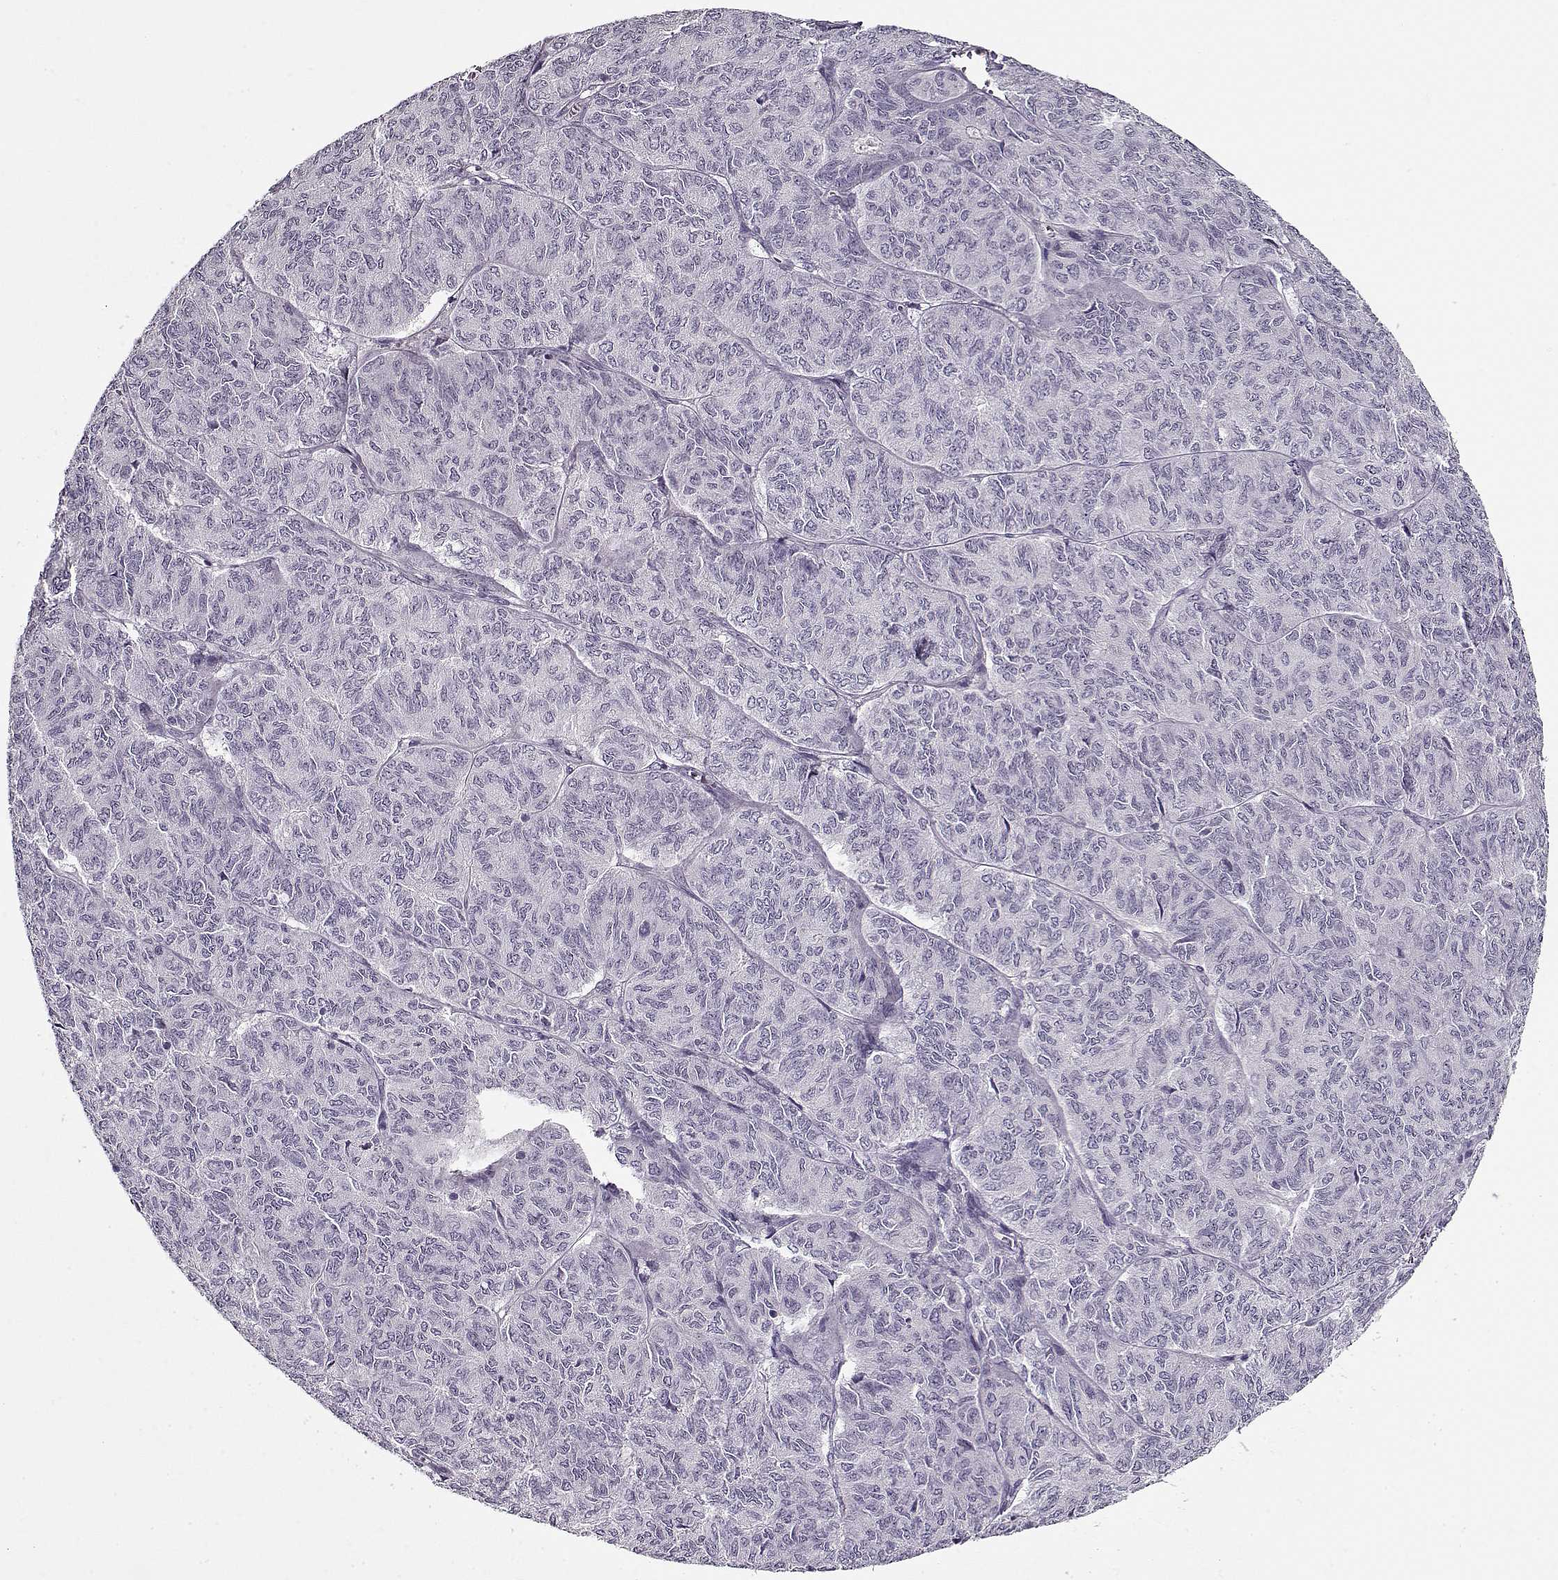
{"staining": {"intensity": "negative", "quantity": "none", "location": "none"}, "tissue": "ovarian cancer", "cell_type": "Tumor cells", "image_type": "cancer", "snomed": [{"axis": "morphology", "description": "Carcinoma, endometroid"}, {"axis": "topography", "description": "Ovary"}], "caption": "Ovarian cancer was stained to show a protein in brown. There is no significant positivity in tumor cells.", "gene": "CCDC136", "patient": {"sex": "female", "age": 80}}